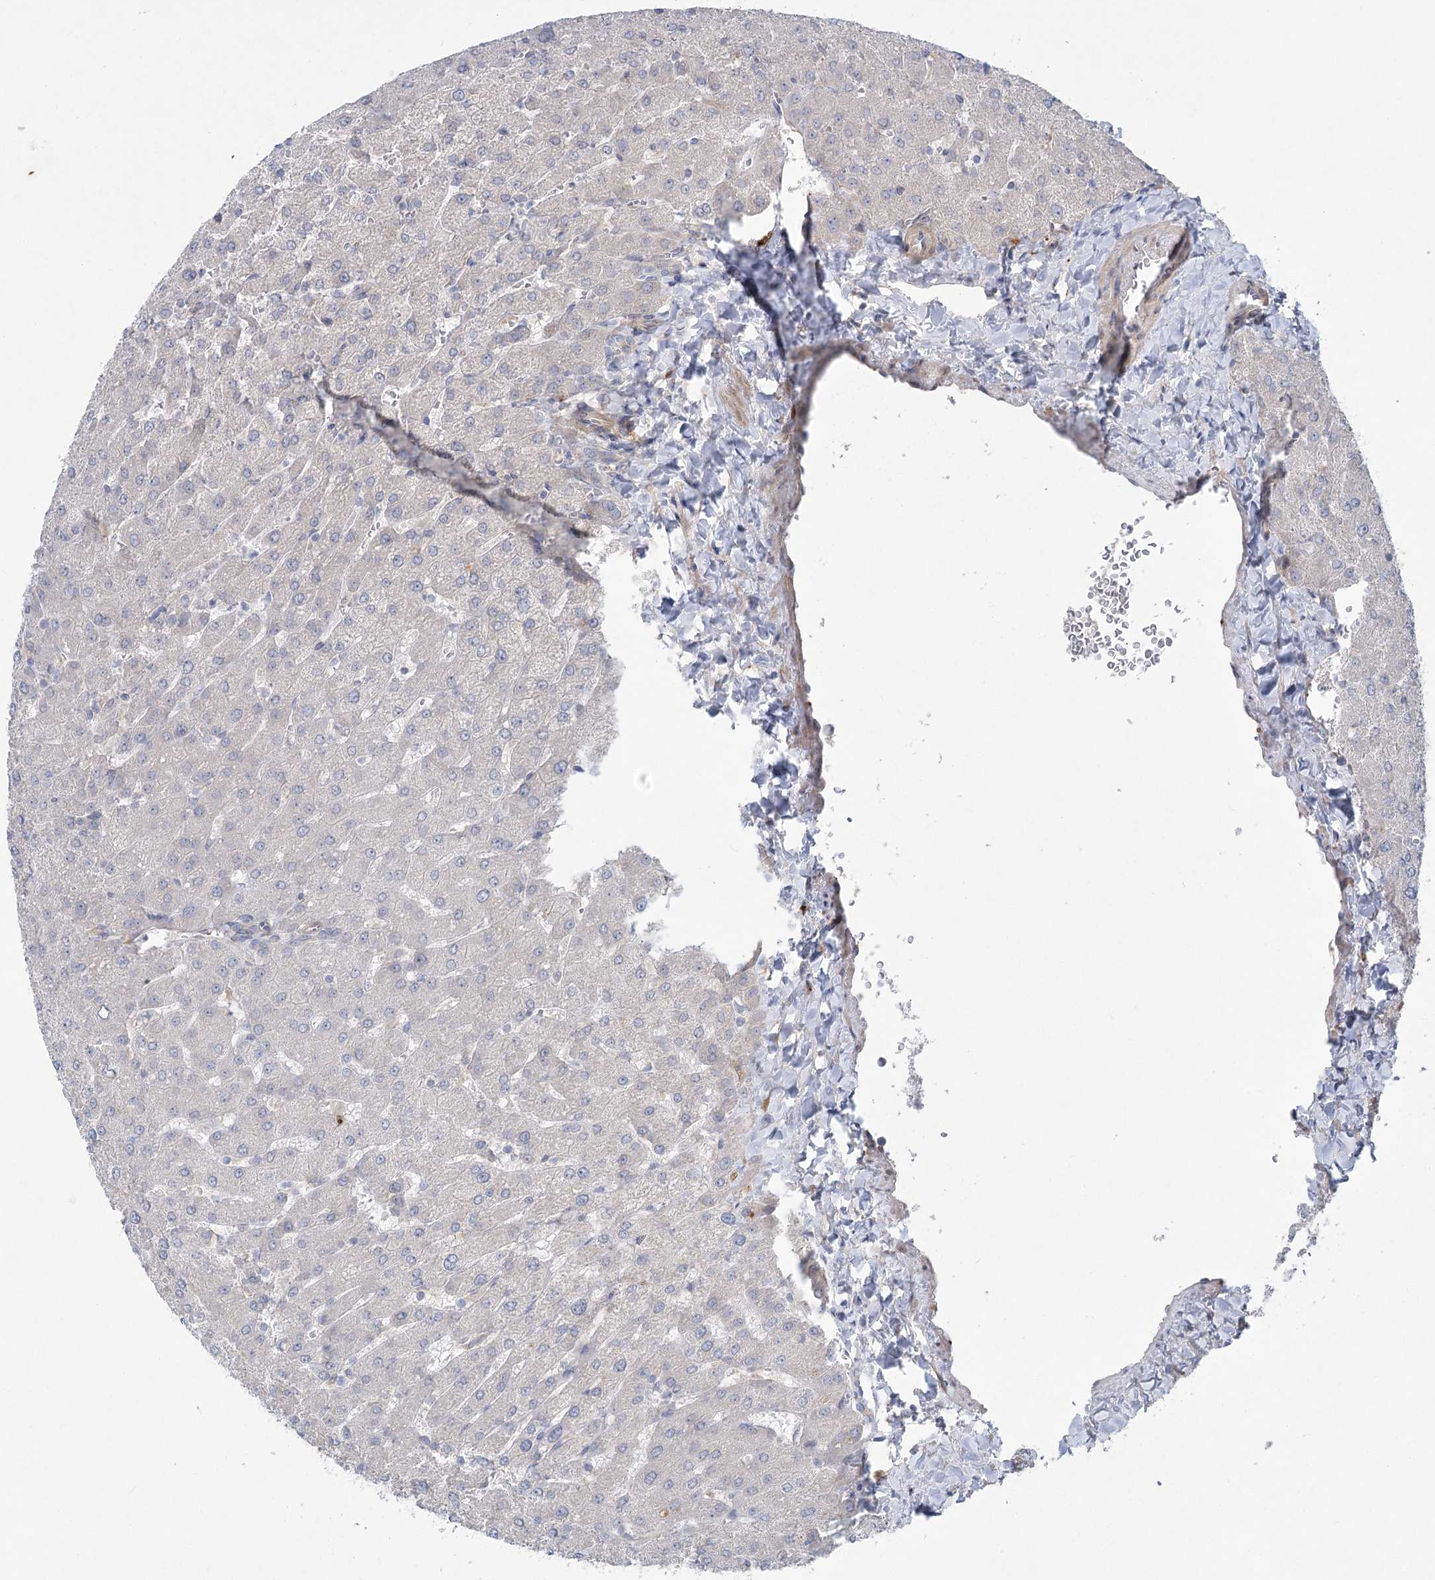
{"staining": {"intensity": "negative", "quantity": "none", "location": "none"}, "tissue": "liver", "cell_type": "Cholangiocytes", "image_type": "normal", "snomed": [{"axis": "morphology", "description": "Normal tissue, NOS"}, {"axis": "topography", "description": "Liver"}], "caption": "DAB immunohistochemical staining of benign human liver demonstrates no significant expression in cholangiocytes.", "gene": "SCN11A", "patient": {"sex": "male", "age": 55}}